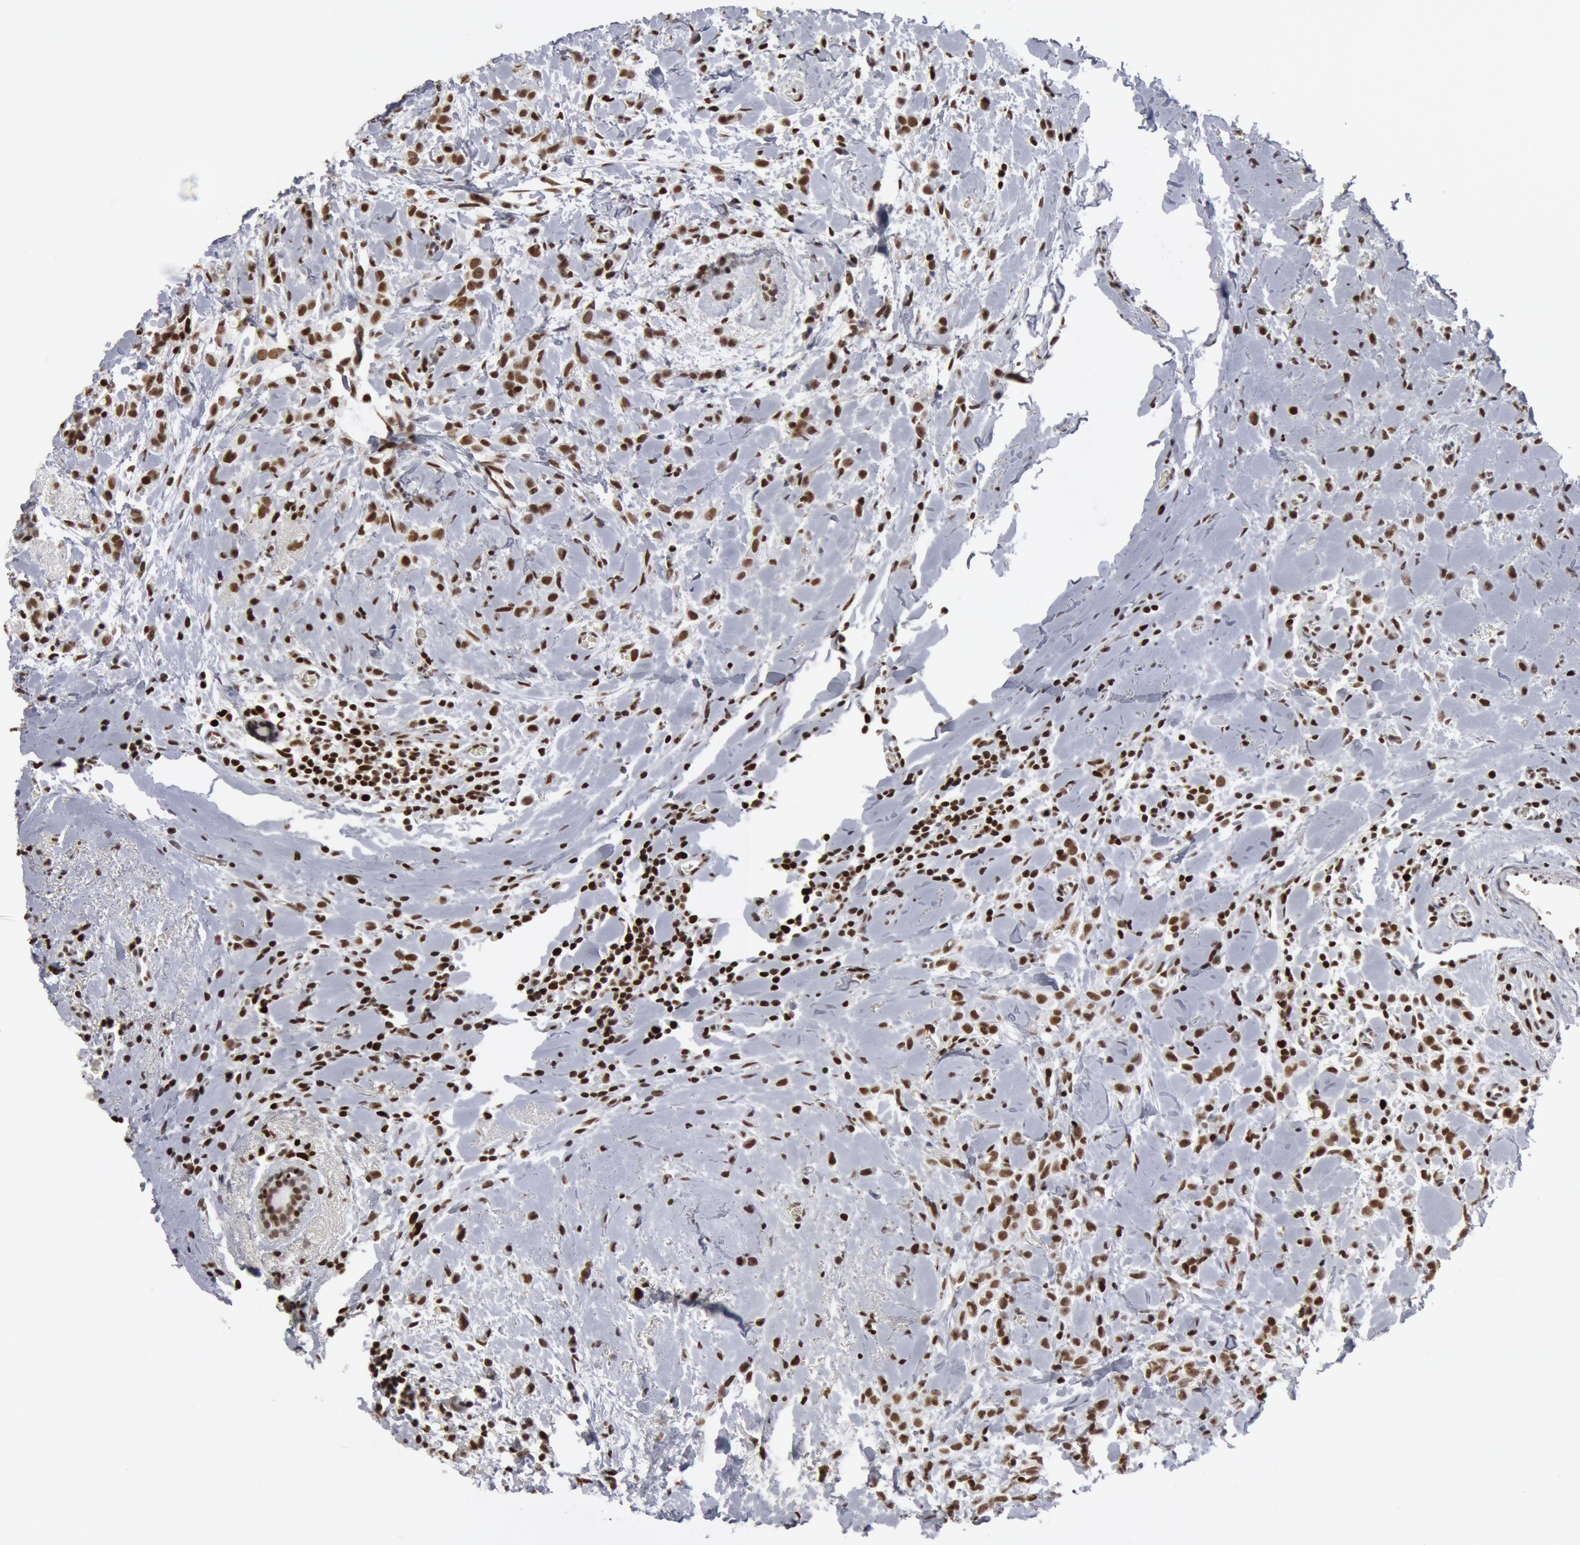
{"staining": {"intensity": "moderate", "quantity": ">75%", "location": "nuclear"}, "tissue": "breast cancer", "cell_type": "Tumor cells", "image_type": "cancer", "snomed": [{"axis": "morphology", "description": "Lobular carcinoma"}, {"axis": "topography", "description": "Breast"}], "caption": "Breast cancer was stained to show a protein in brown. There is medium levels of moderate nuclear positivity in approximately >75% of tumor cells. Nuclei are stained in blue.", "gene": "SUB1", "patient": {"sex": "female", "age": 57}}